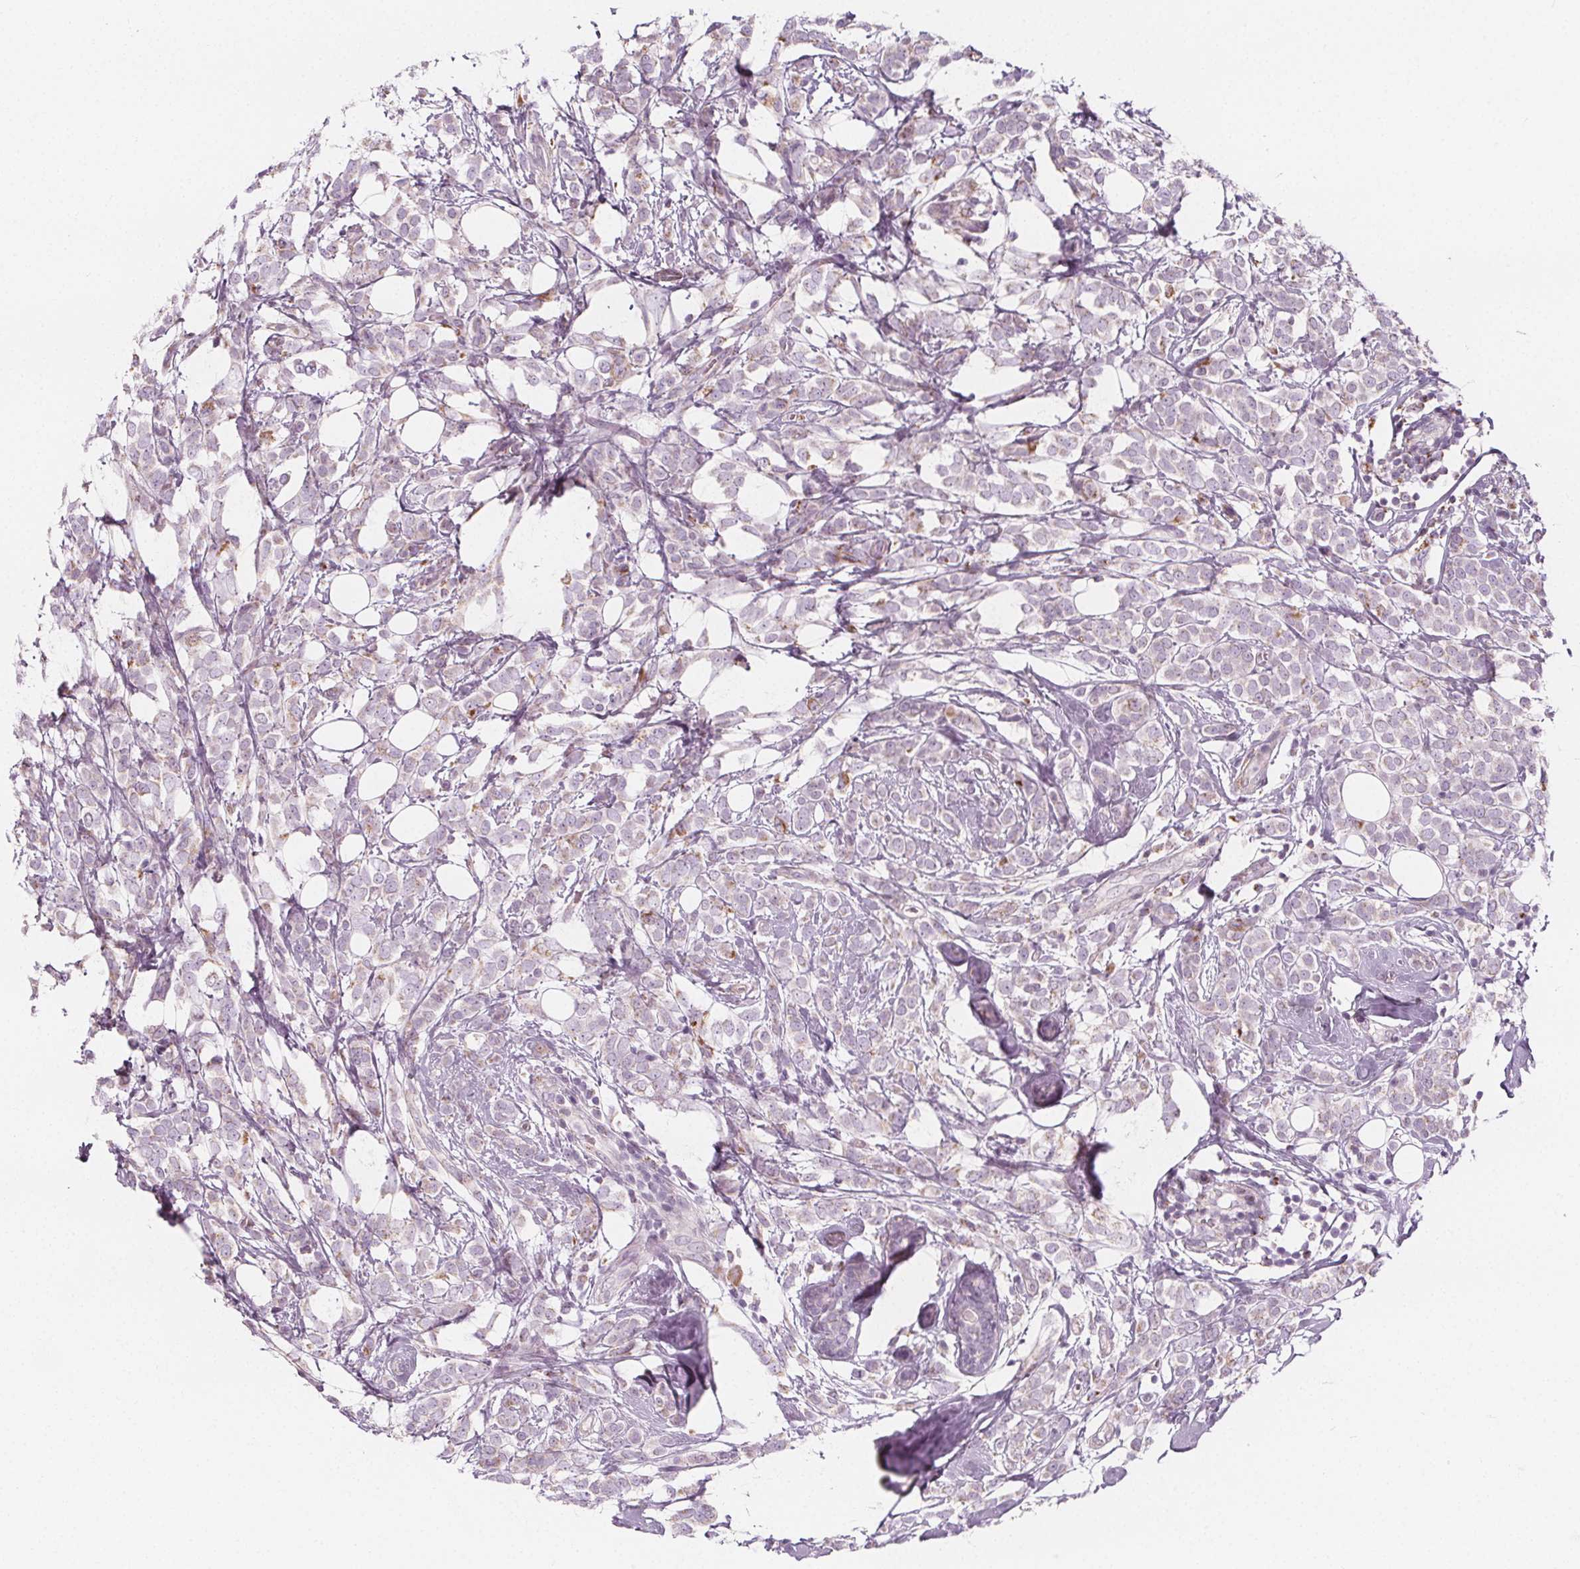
{"staining": {"intensity": "negative", "quantity": "none", "location": "none"}, "tissue": "breast cancer", "cell_type": "Tumor cells", "image_type": "cancer", "snomed": [{"axis": "morphology", "description": "Lobular carcinoma"}, {"axis": "topography", "description": "Breast"}], "caption": "Breast cancer (lobular carcinoma) stained for a protein using IHC displays no expression tumor cells.", "gene": "IL17C", "patient": {"sex": "female", "age": 49}}